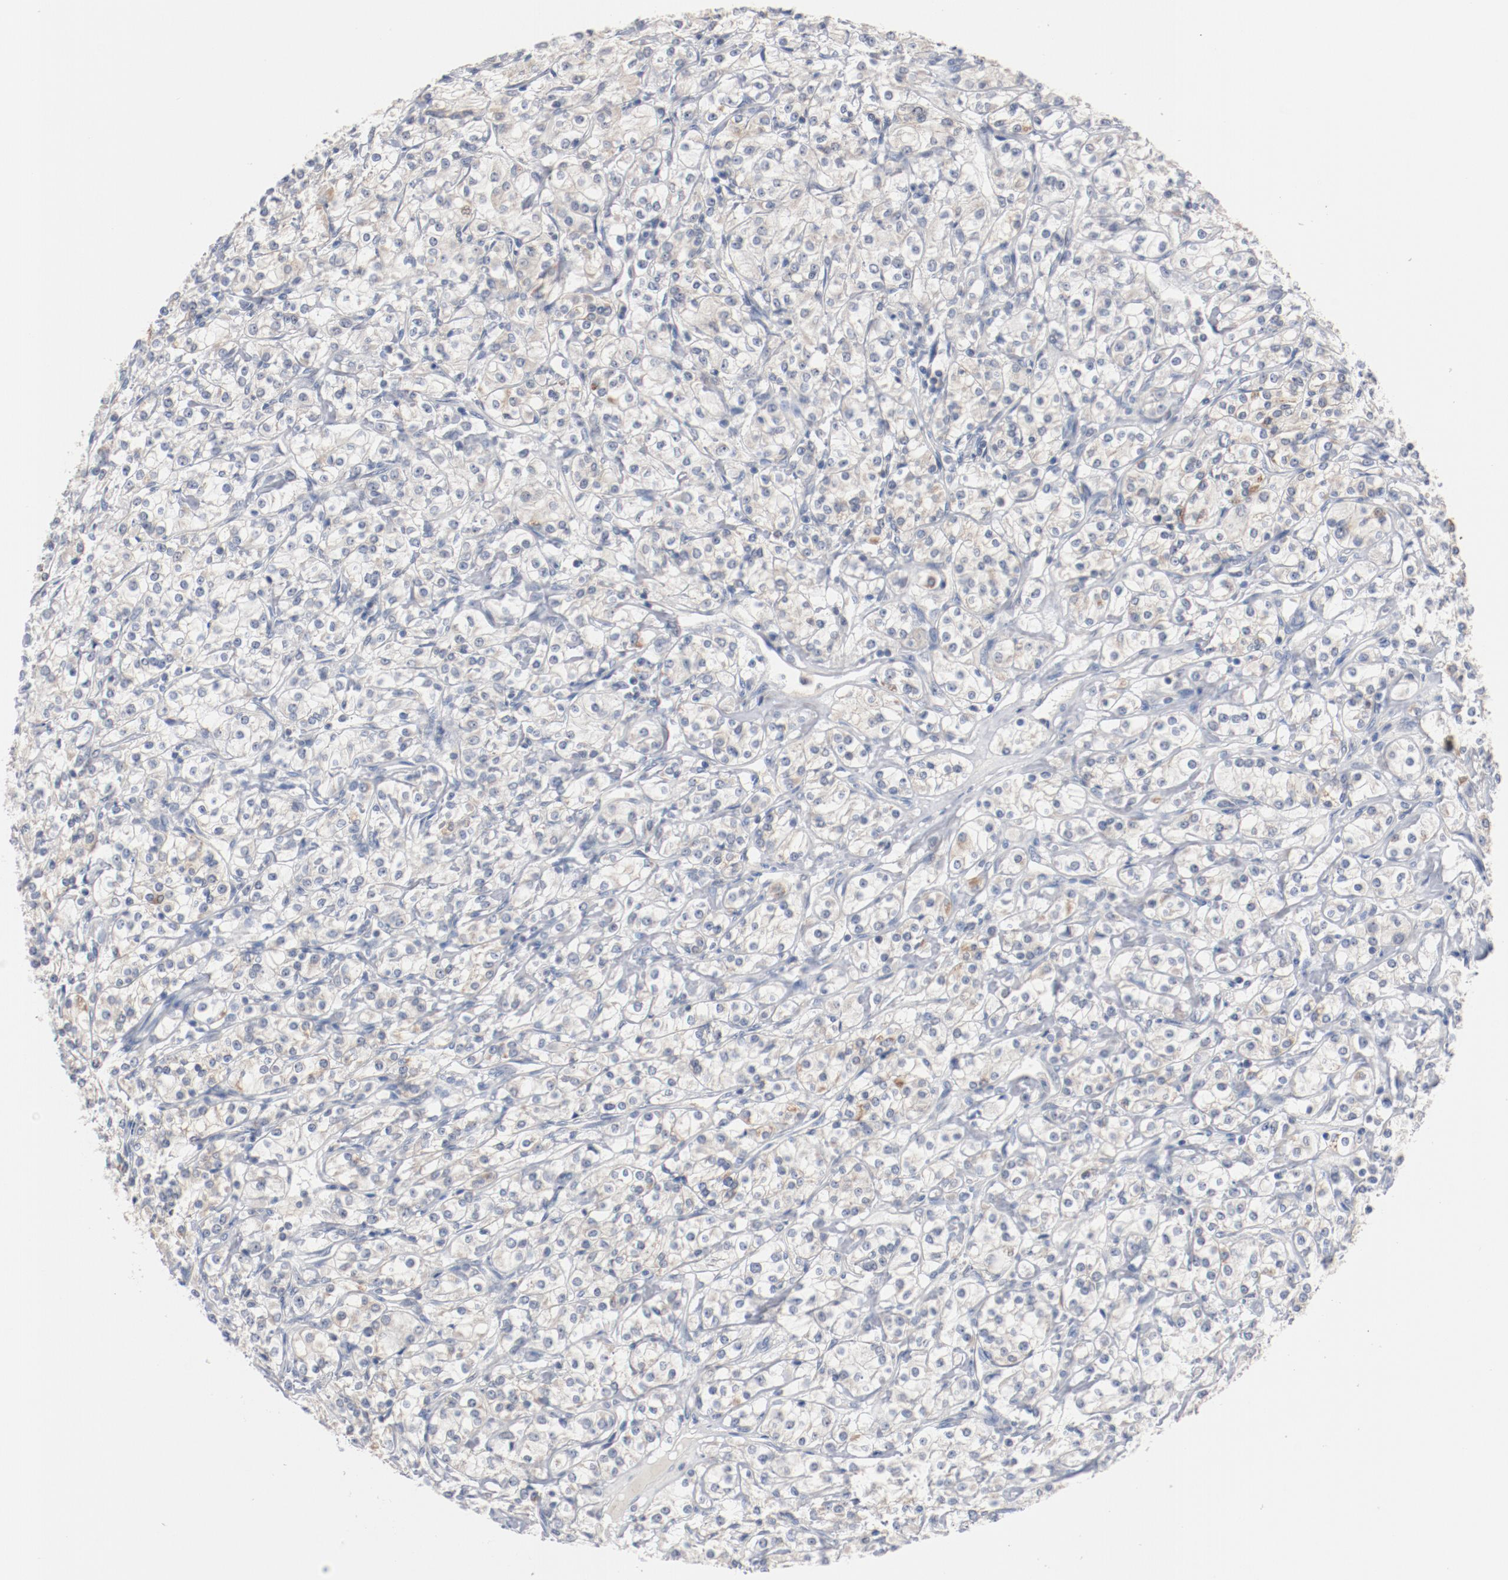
{"staining": {"intensity": "negative", "quantity": "none", "location": "none"}, "tissue": "renal cancer", "cell_type": "Tumor cells", "image_type": "cancer", "snomed": [{"axis": "morphology", "description": "Adenocarcinoma, NOS"}, {"axis": "topography", "description": "Kidney"}], "caption": "Tumor cells show no significant protein positivity in renal cancer (adenocarcinoma).", "gene": "ERICH1", "patient": {"sex": "male", "age": 77}}